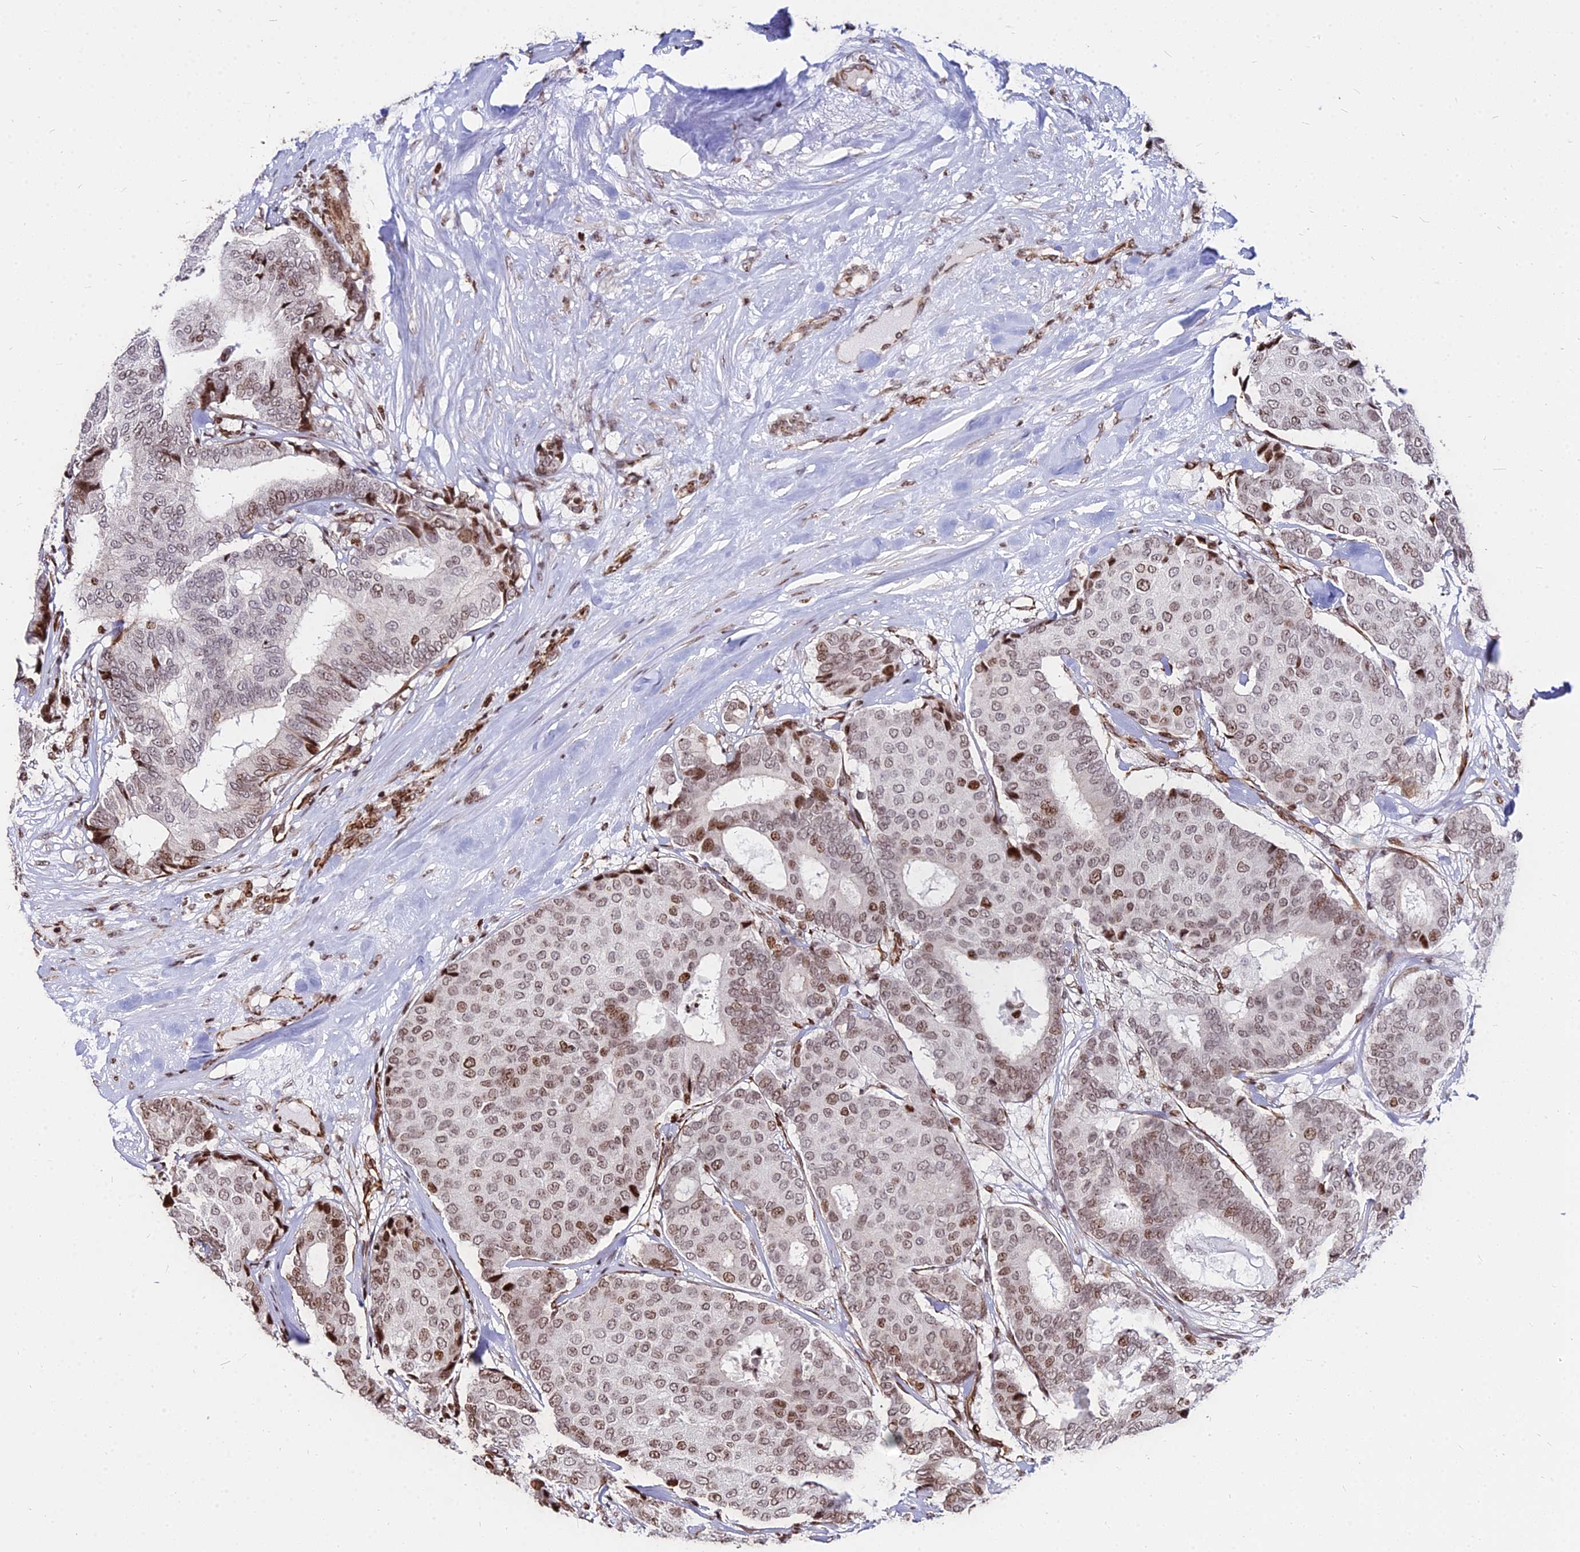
{"staining": {"intensity": "moderate", "quantity": ">75%", "location": "nuclear"}, "tissue": "breast cancer", "cell_type": "Tumor cells", "image_type": "cancer", "snomed": [{"axis": "morphology", "description": "Duct carcinoma"}, {"axis": "topography", "description": "Breast"}], "caption": "The micrograph reveals a brown stain indicating the presence of a protein in the nuclear of tumor cells in breast cancer.", "gene": "NYAP2", "patient": {"sex": "female", "age": 75}}